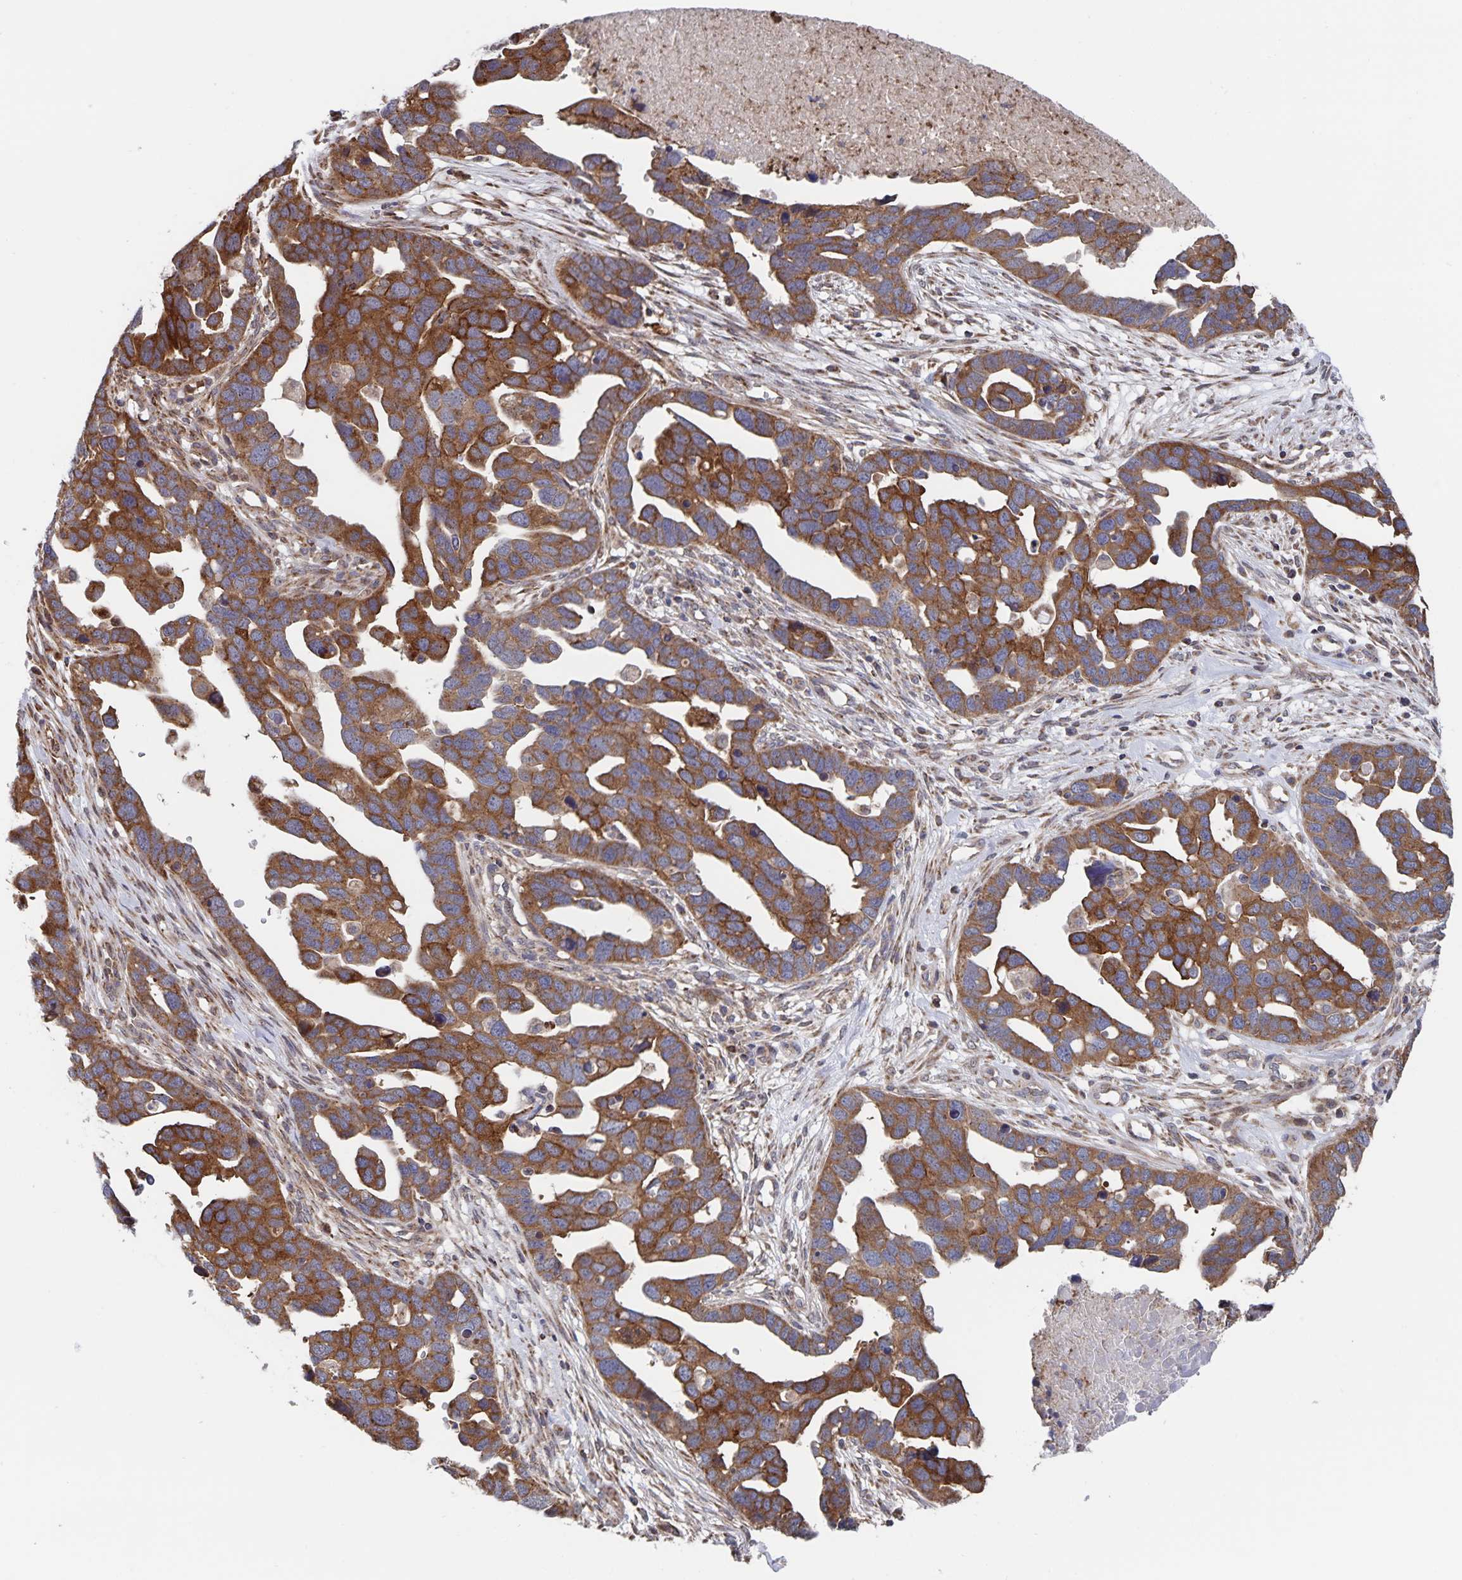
{"staining": {"intensity": "strong", "quantity": ">75%", "location": "cytoplasmic/membranous"}, "tissue": "ovarian cancer", "cell_type": "Tumor cells", "image_type": "cancer", "snomed": [{"axis": "morphology", "description": "Cystadenocarcinoma, serous, NOS"}, {"axis": "topography", "description": "Ovary"}], "caption": "Immunohistochemical staining of human ovarian cancer (serous cystadenocarcinoma) demonstrates high levels of strong cytoplasmic/membranous expression in about >75% of tumor cells.", "gene": "ACACA", "patient": {"sex": "female", "age": 54}}